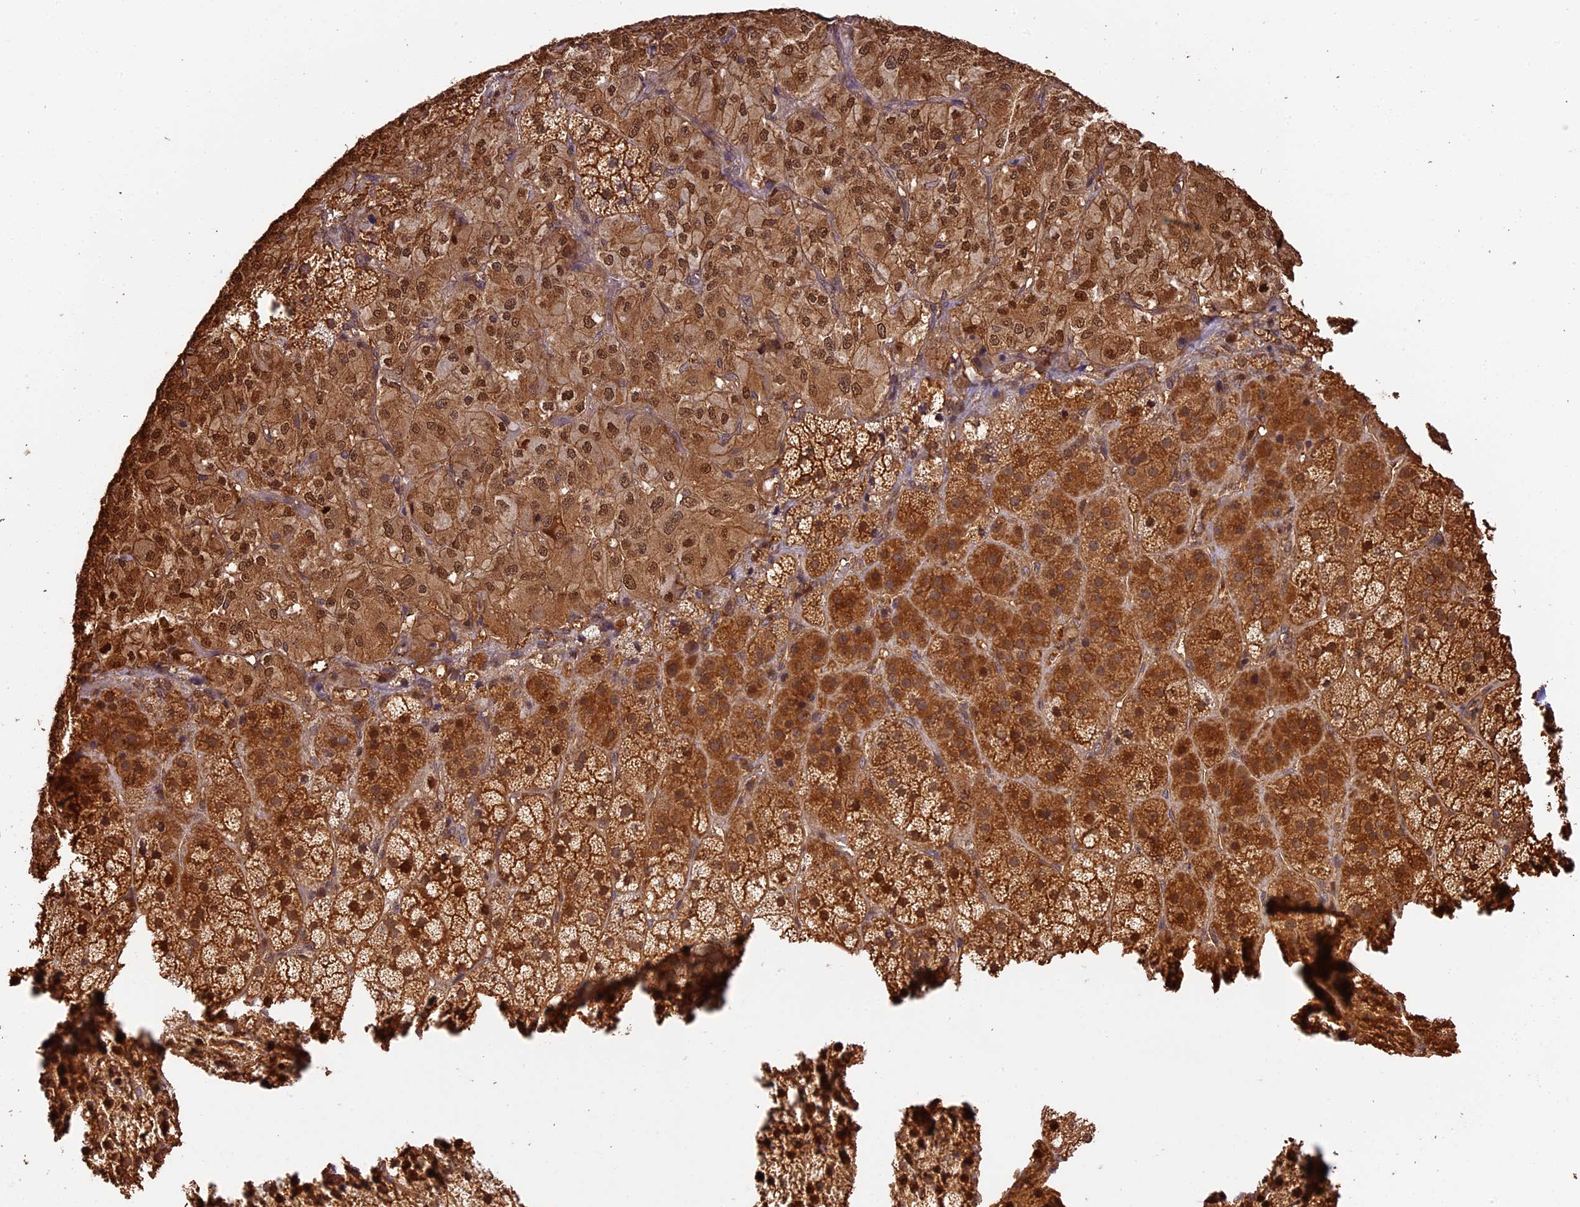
{"staining": {"intensity": "strong", "quantity": "25%-75%", "location": "cytoplasmic/membranous,nuclear"}, "tissue": "adrenal gland", "cell_type": "Glandular cells", "image_type": "normal", "snomed": [{"axis": "morphology", "description": "Normal tissue, NOS"}, {"axis": "topography", "description": "Adrenal gland"}], "caption": "This micrograph demonstrates IHC staining of unremarkable human adrenal gland, with high strong cytoplasmic/membranous,nuclear positivity in about 25%-75% of glandular cells.", "gene": "PPP1R37", "patient": {"sex": "female", "age": 44}}